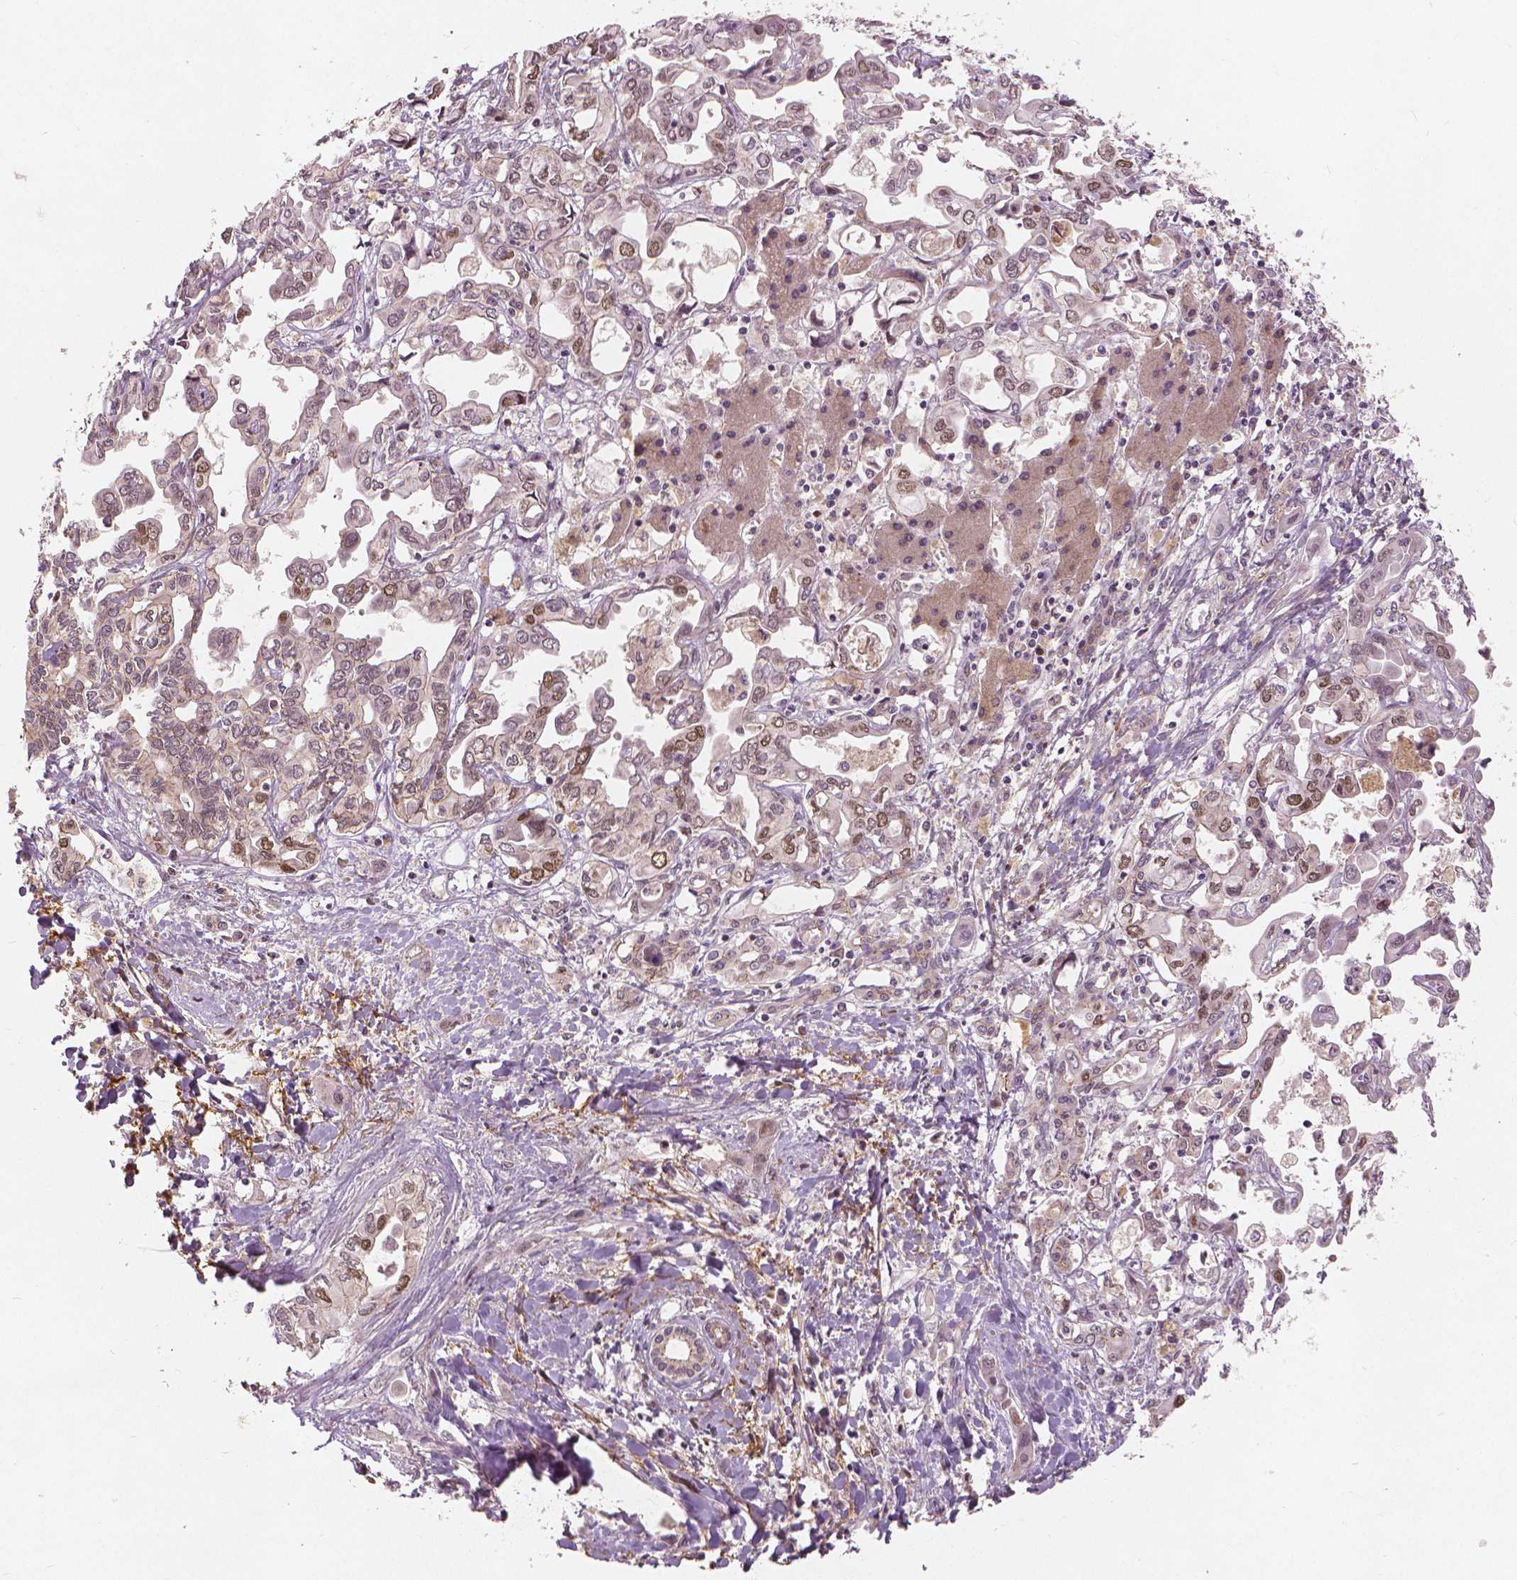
{"staining": {"intensity": "moderate", "quantity": "<25%", "location": "nuclear"}, "tissue": "liver cancer", "cell_type": "Tumor cells", "image_type": "cancer", "snomed": [{"axis": "morphology", "description": "Cholangiocarcinoma"}, {"axis": "topography", "description": "Liver"}], "caption": "Immunohistochemical staining of liver cancer shows low levels of moderate nuclear staining in approximately <25% of tumor cells.", "gene": "NSD2", "patient": {"sex": "female", "age": 64}}